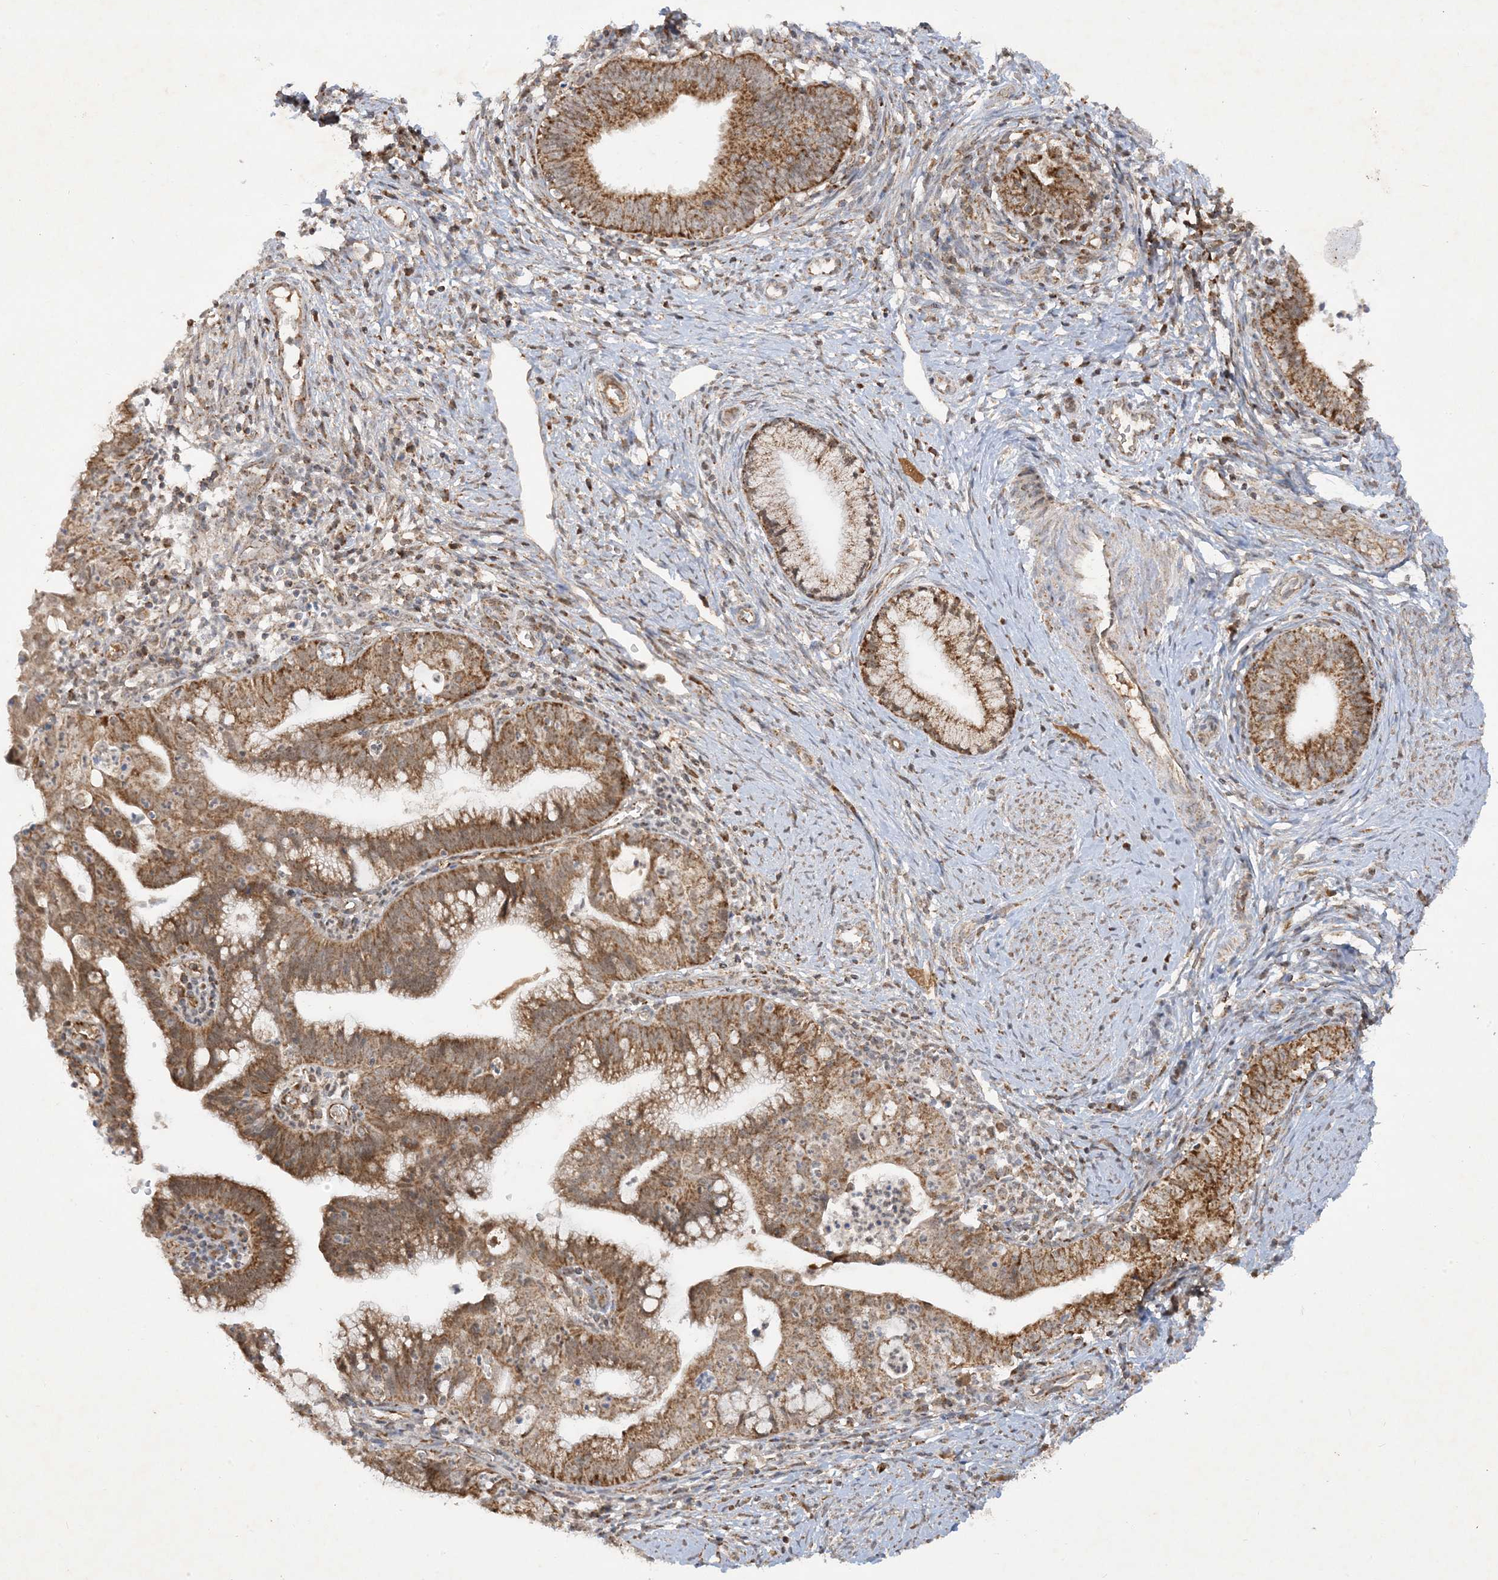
{"staining": {"intensity": "strong", "quantity": ">75%", "location": "cytoplasmic/membranous"}, "tissue": "cervical cancer", "cell_type": "Tumor cells", "image_type": "cancer", "snomed": [{"axis": "morphology", "description": "Adenocarcinoma, NOS"}, {"axis": "topography", "description": "Cervix"}], "caption": "Adenocarcinoma (cervical) stained for a protein (brown) demonstrates strong cytoplasmic/membranous positive positivity in approximately >75% of tumor cells.", "gene": "NDUFAF3", "patient": {"sex": "female", "age": 36}}